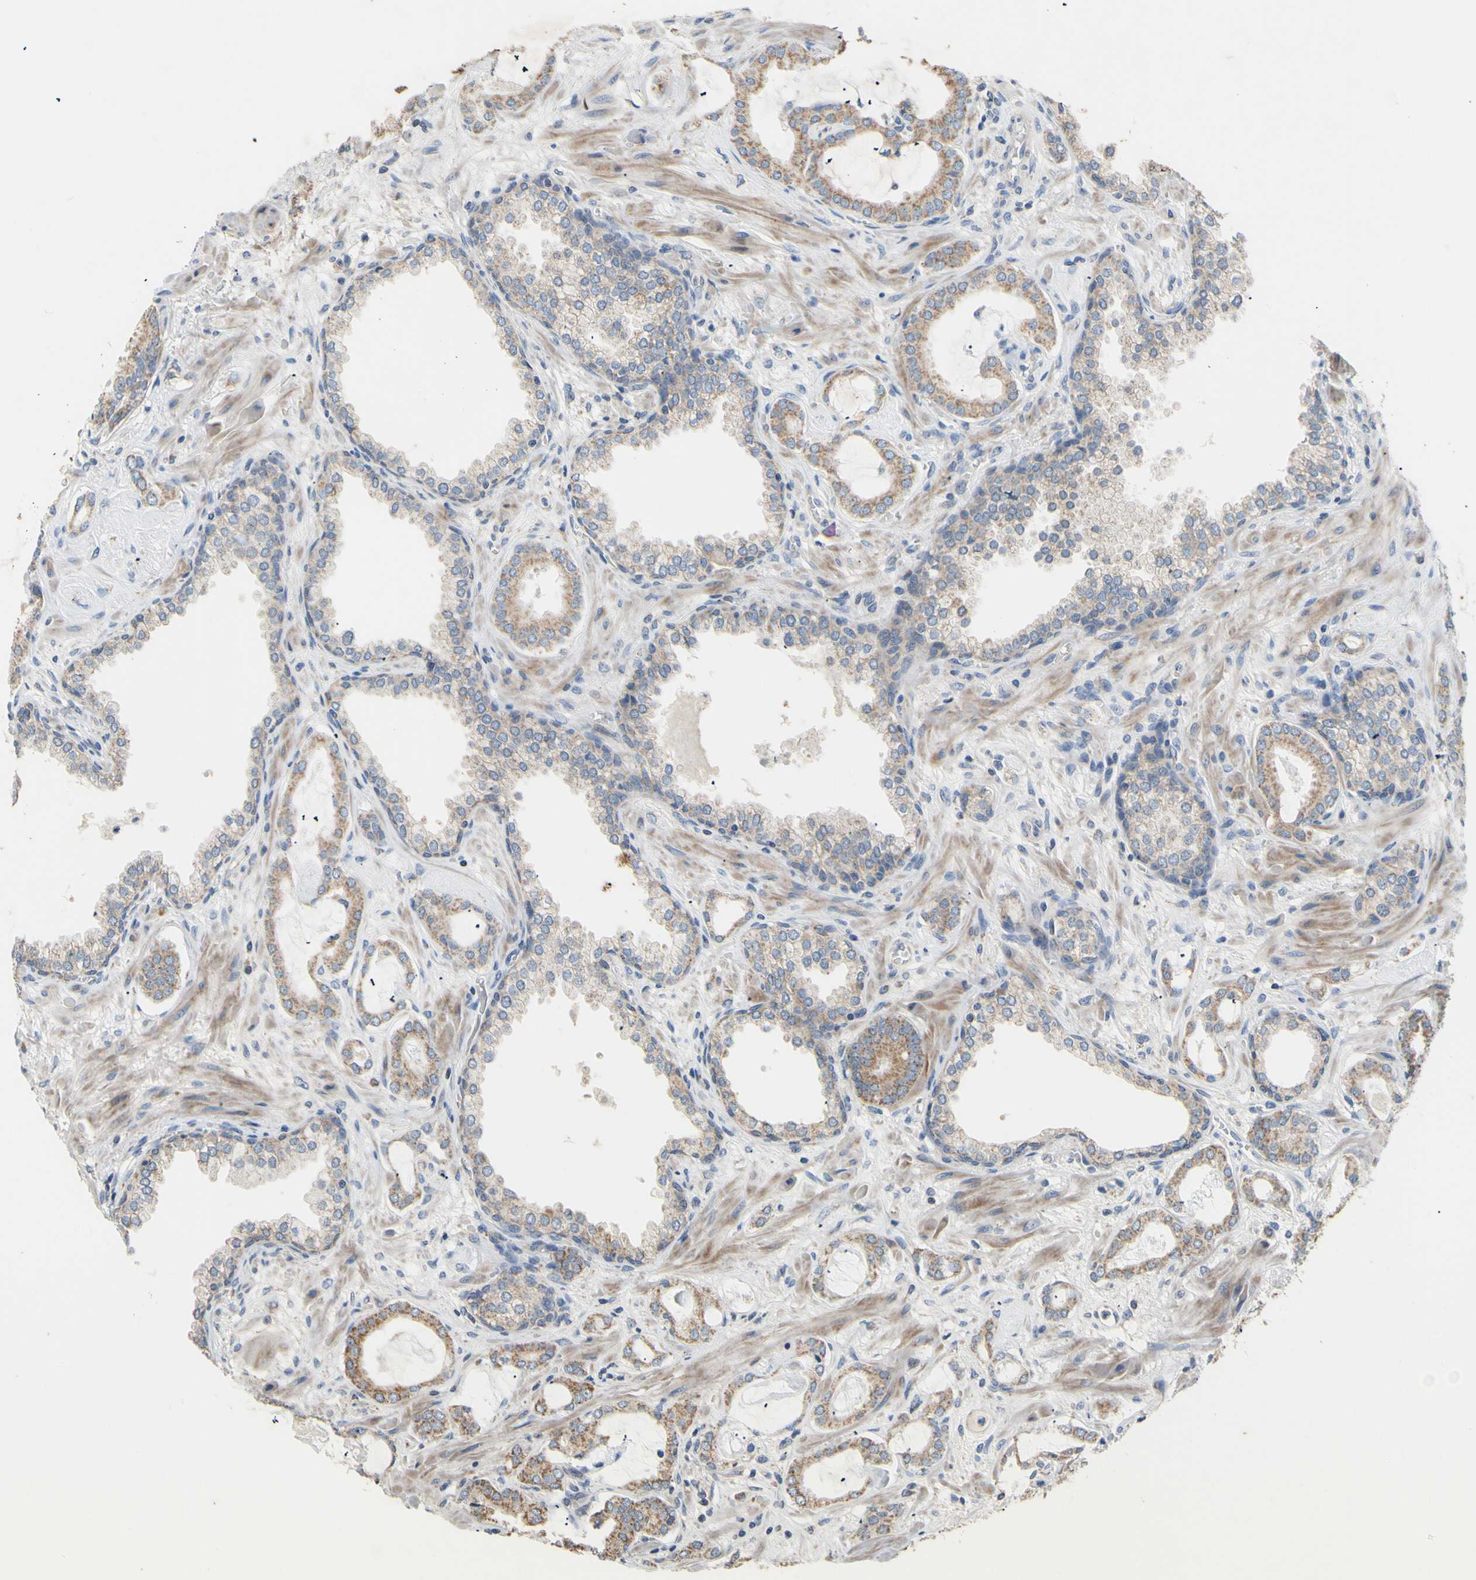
{"staining": {"intensity": "moderate", "quantity": ">75%", "location": "cytoplasmic/membranous"}, "tissue": "prostate cancer", "cell_type": "Tumor cells", "image_type": "cancer", "snomed": [{"axis": "morphology", "description": "Adenocarcinoma, Low grade"}, {"axis": "topography", "description": "Prostate"}], "caption": "About >75% of tumor cells in low-grade adenocarcinoma (prostate) reveal moderate cytoplasmic/membranous protein positivity as visualized by brown immunohistochemical staining.", "gene": "PTGIS", "patient": {"sex": "male", "age": 53}}